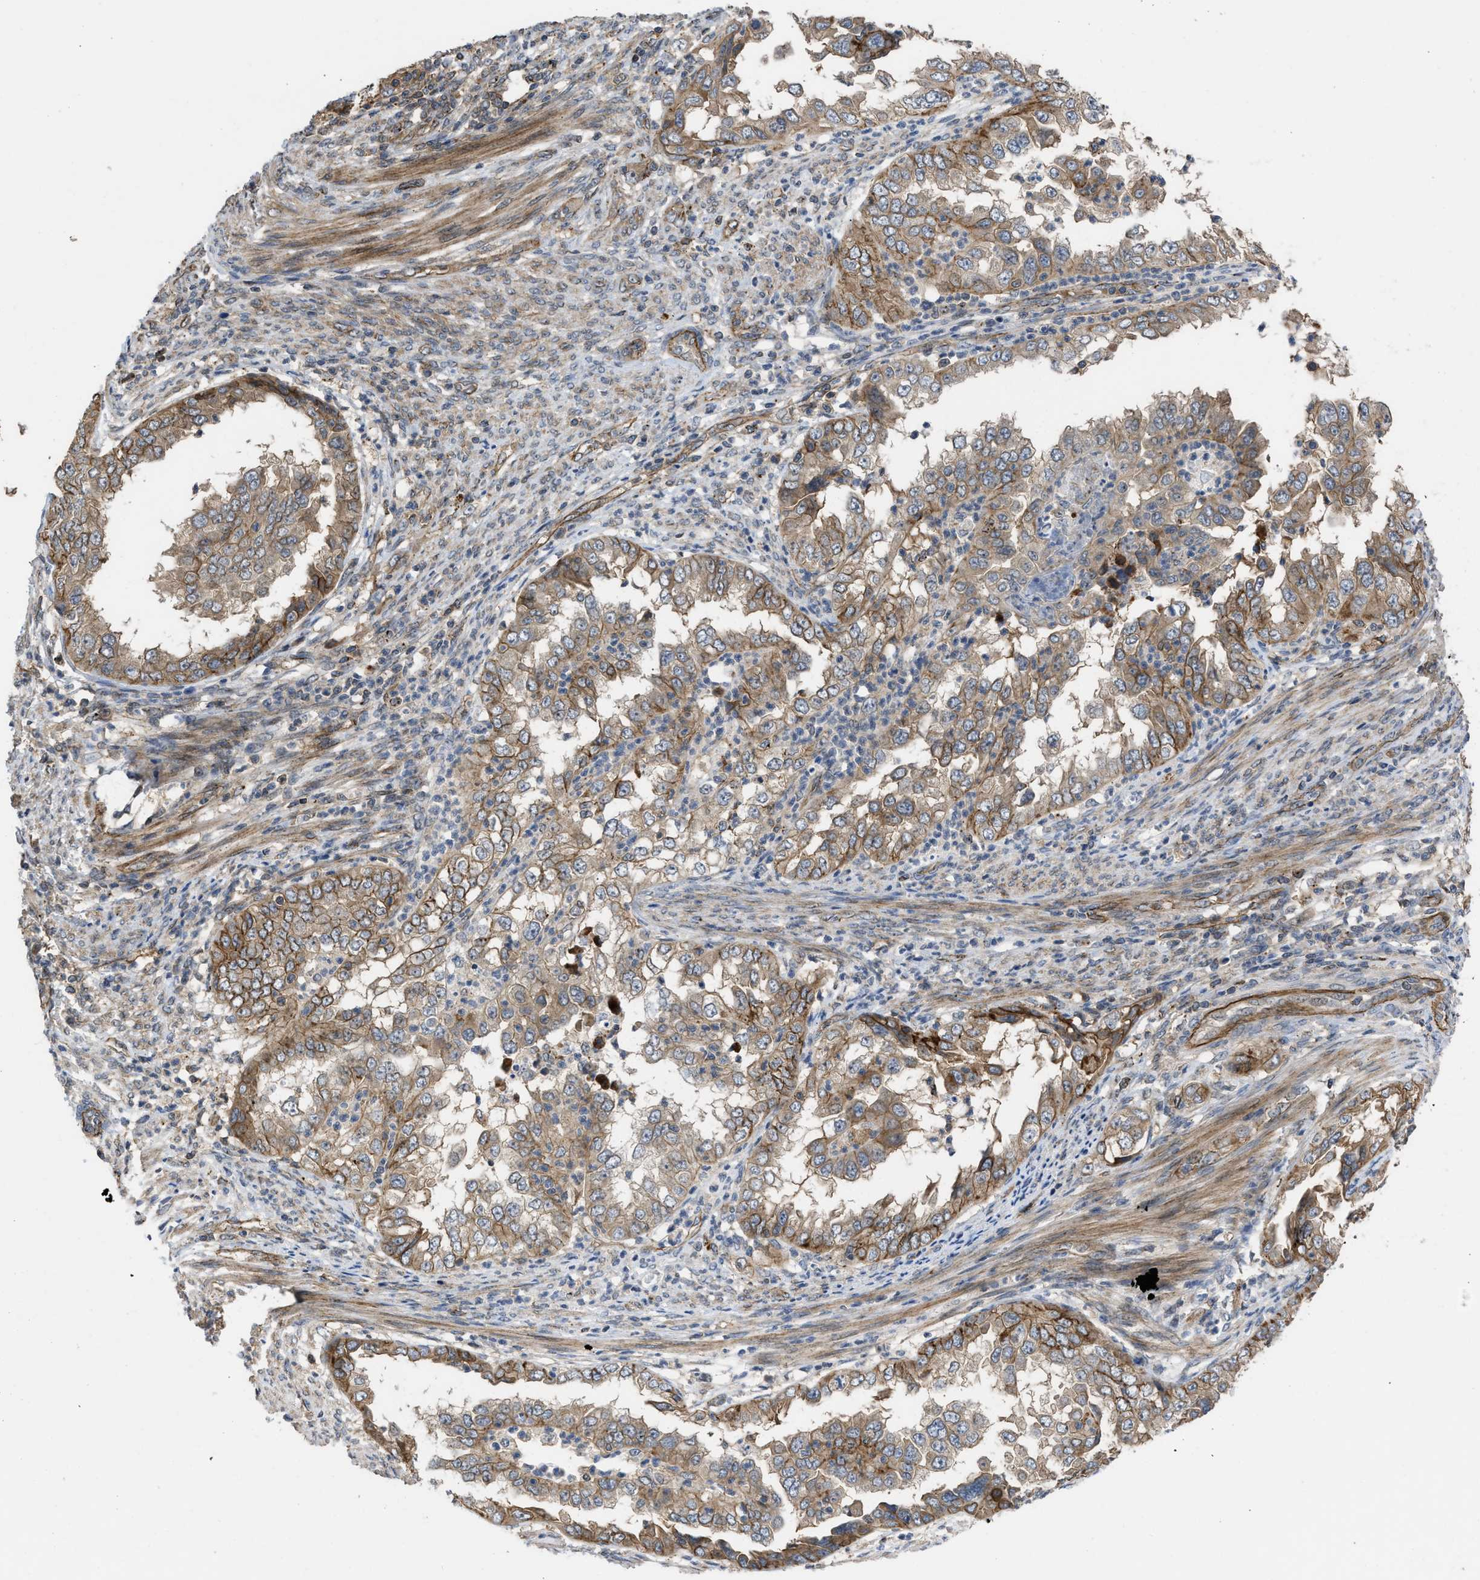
{"staining": {"intensity": "moderate", "quantity": ">75%", "location": "cytoplasmic/membranous"}, "tissue": "endometrial cancer", "cell_type": "Tumor cells", "image_type": "cancer", "snomed": [{"axis": "morphology", "description": "Adenocarcinoma, NOS"}, {"axis": "topography", "description": "Endometrium"}], "caption": "Tumor cells reveal moderate cytoplasmic/membranous staining in about >75% of cells in endometrial cancer.", "gene": "GPATCH2L", "patient": {"sex": "female", "age": 85}}